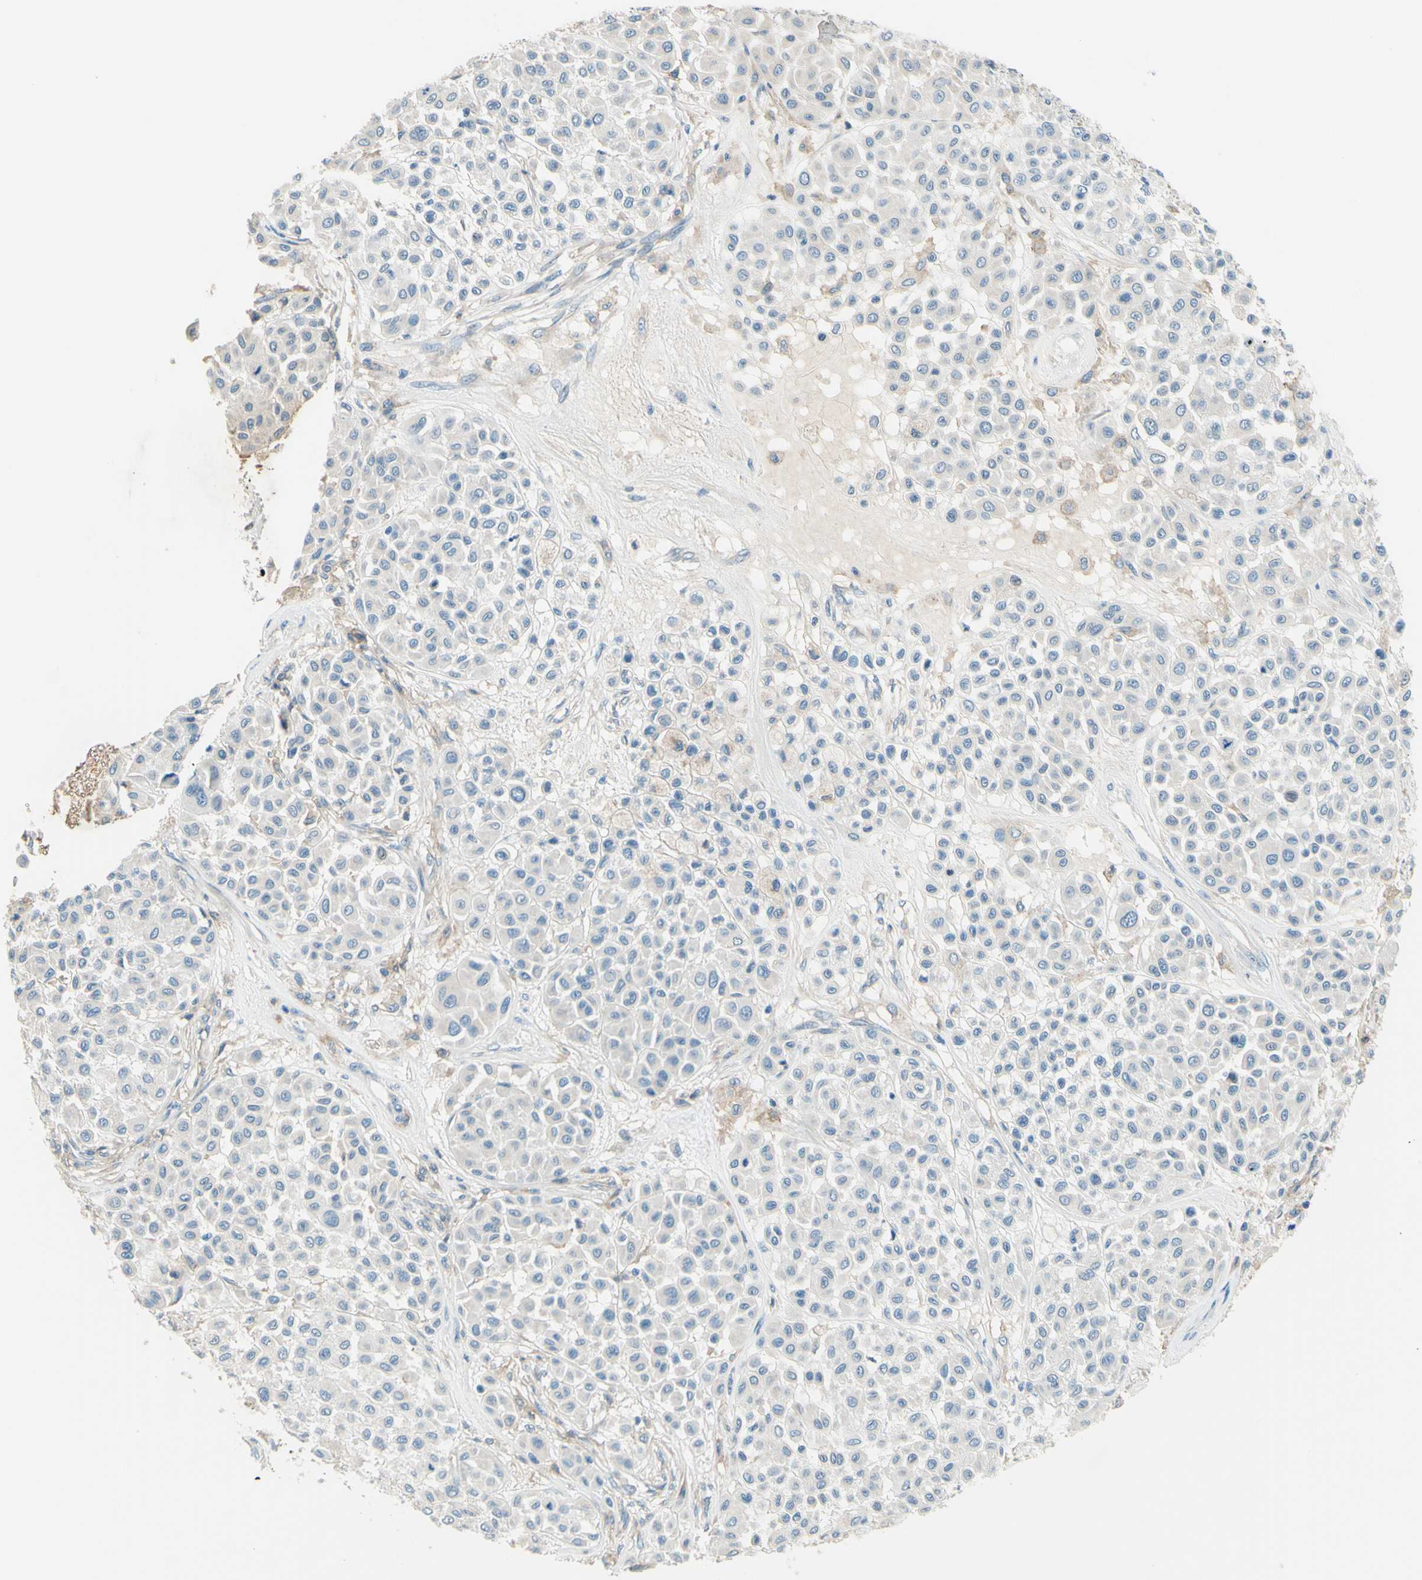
{"staining": {"intensity": "negative", "quantity": "none", "location": "none"}, "tissue": "melanoma", "cell_type": "Tumor cells", "image_type": "cancer", "snomed": [{"axis": "morphology", "description": "Malignant melanoma, Metastatic site"}, {"axis": "topography", "description": "Soft tissue"}], "caption": "Malignant melanoma (metastatic site) stained for a protein using immunohistochemistry (IHC) exhibits no positivity tumor cells.", "gene": "SIGLEC9", "patient": {"sex": "male", "age": 41}}